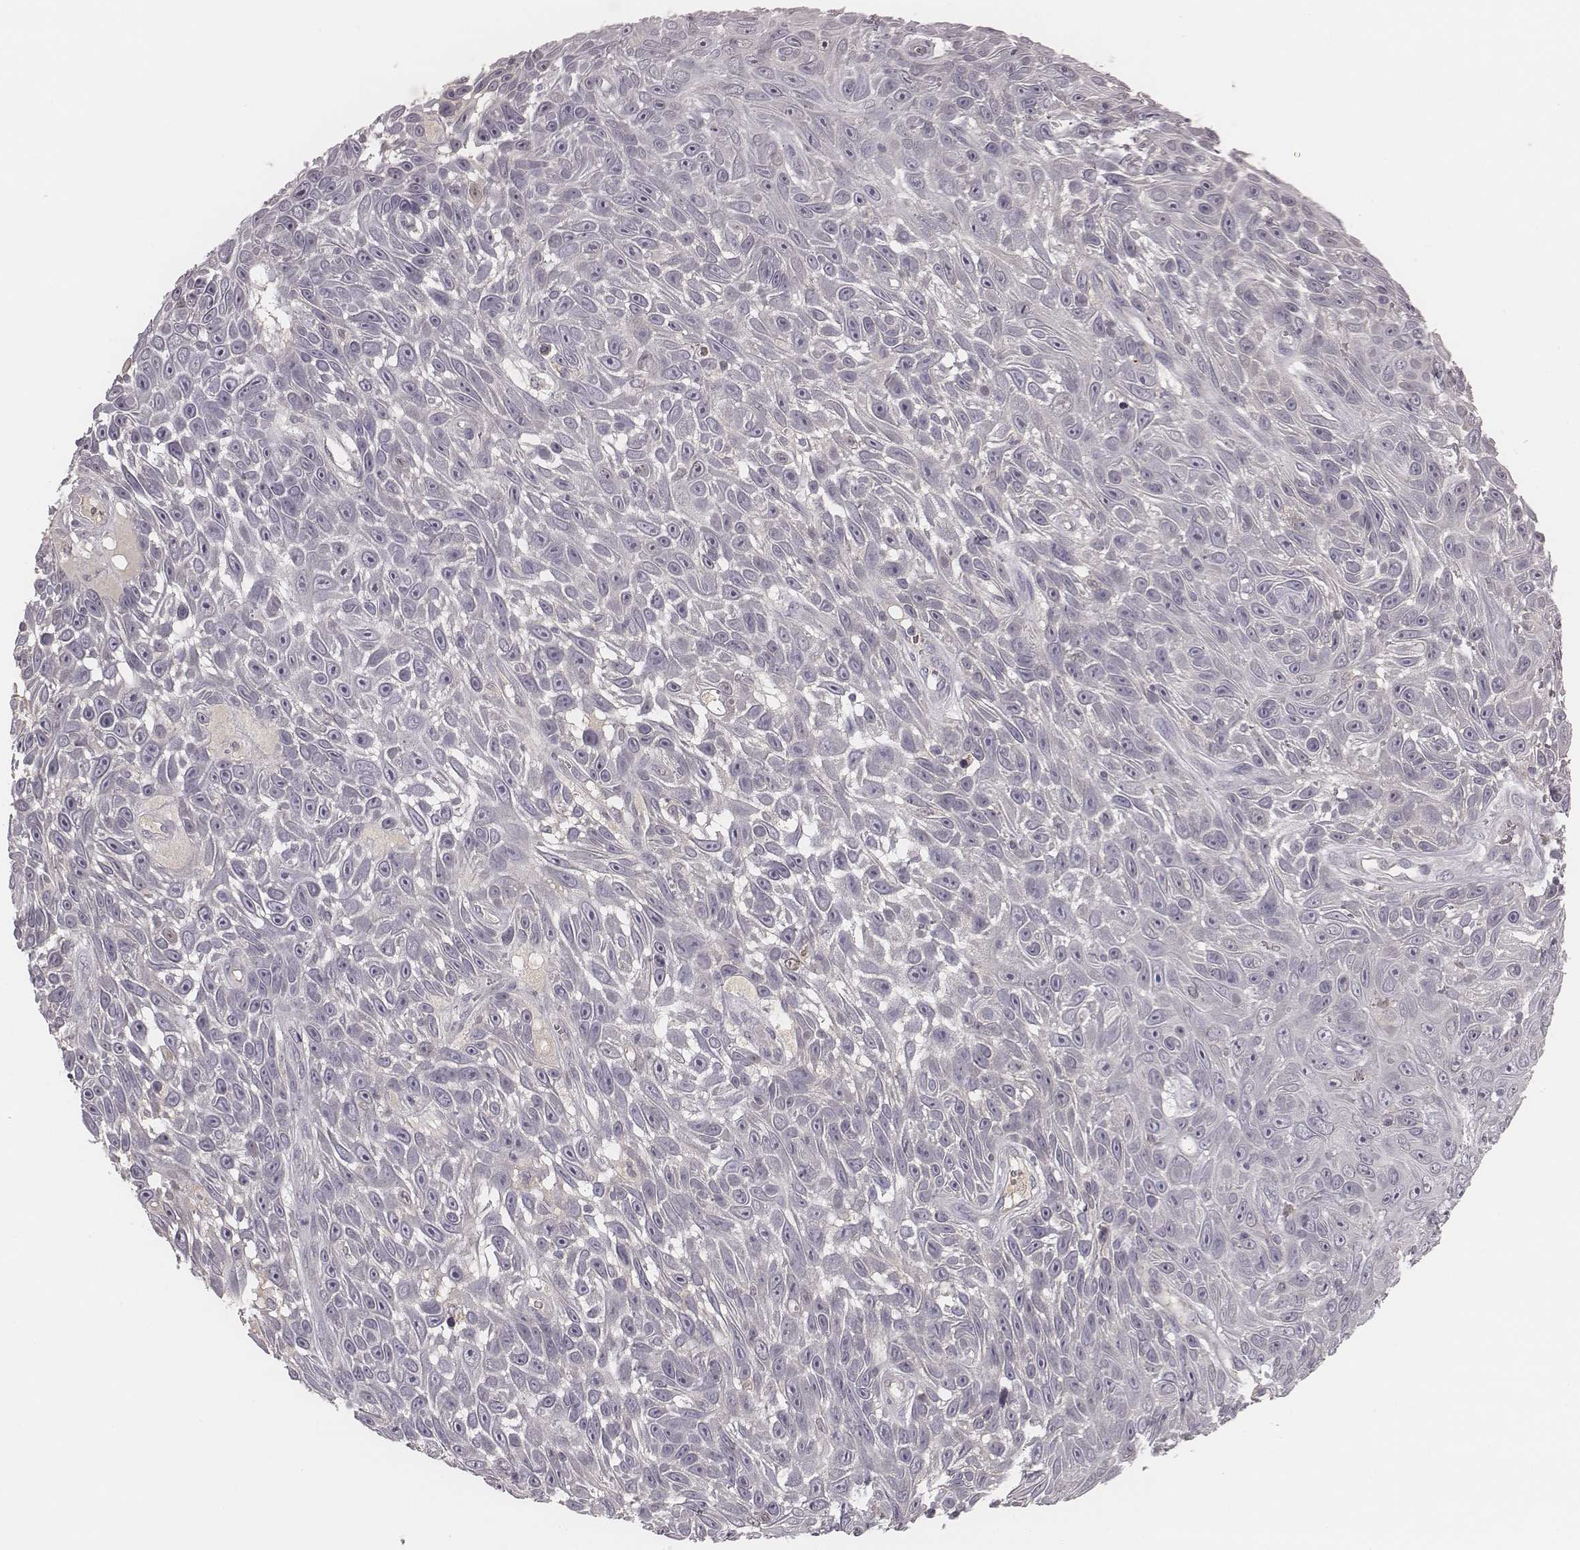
{"staining": {"intensity": "negative", "quantity": "none", "location": "none"}, "tissue": "skin cancer", "cell_type": "Tumor cells", "image_type": "cancer", "snomed": [{"axis": "morphology", "description": "Squamous cell carcinoma, NOS"}, {"axis": "topography", "description": "Skin"}], "caption": "This image is of skin squamous cell carcinoma stained with IHC to label a protein in brown with the nuclei are counter-stained blue. There is no positivity in tumor cells.", "gene": "TLX3", "patient": {"sex": "male", "age": 82}}